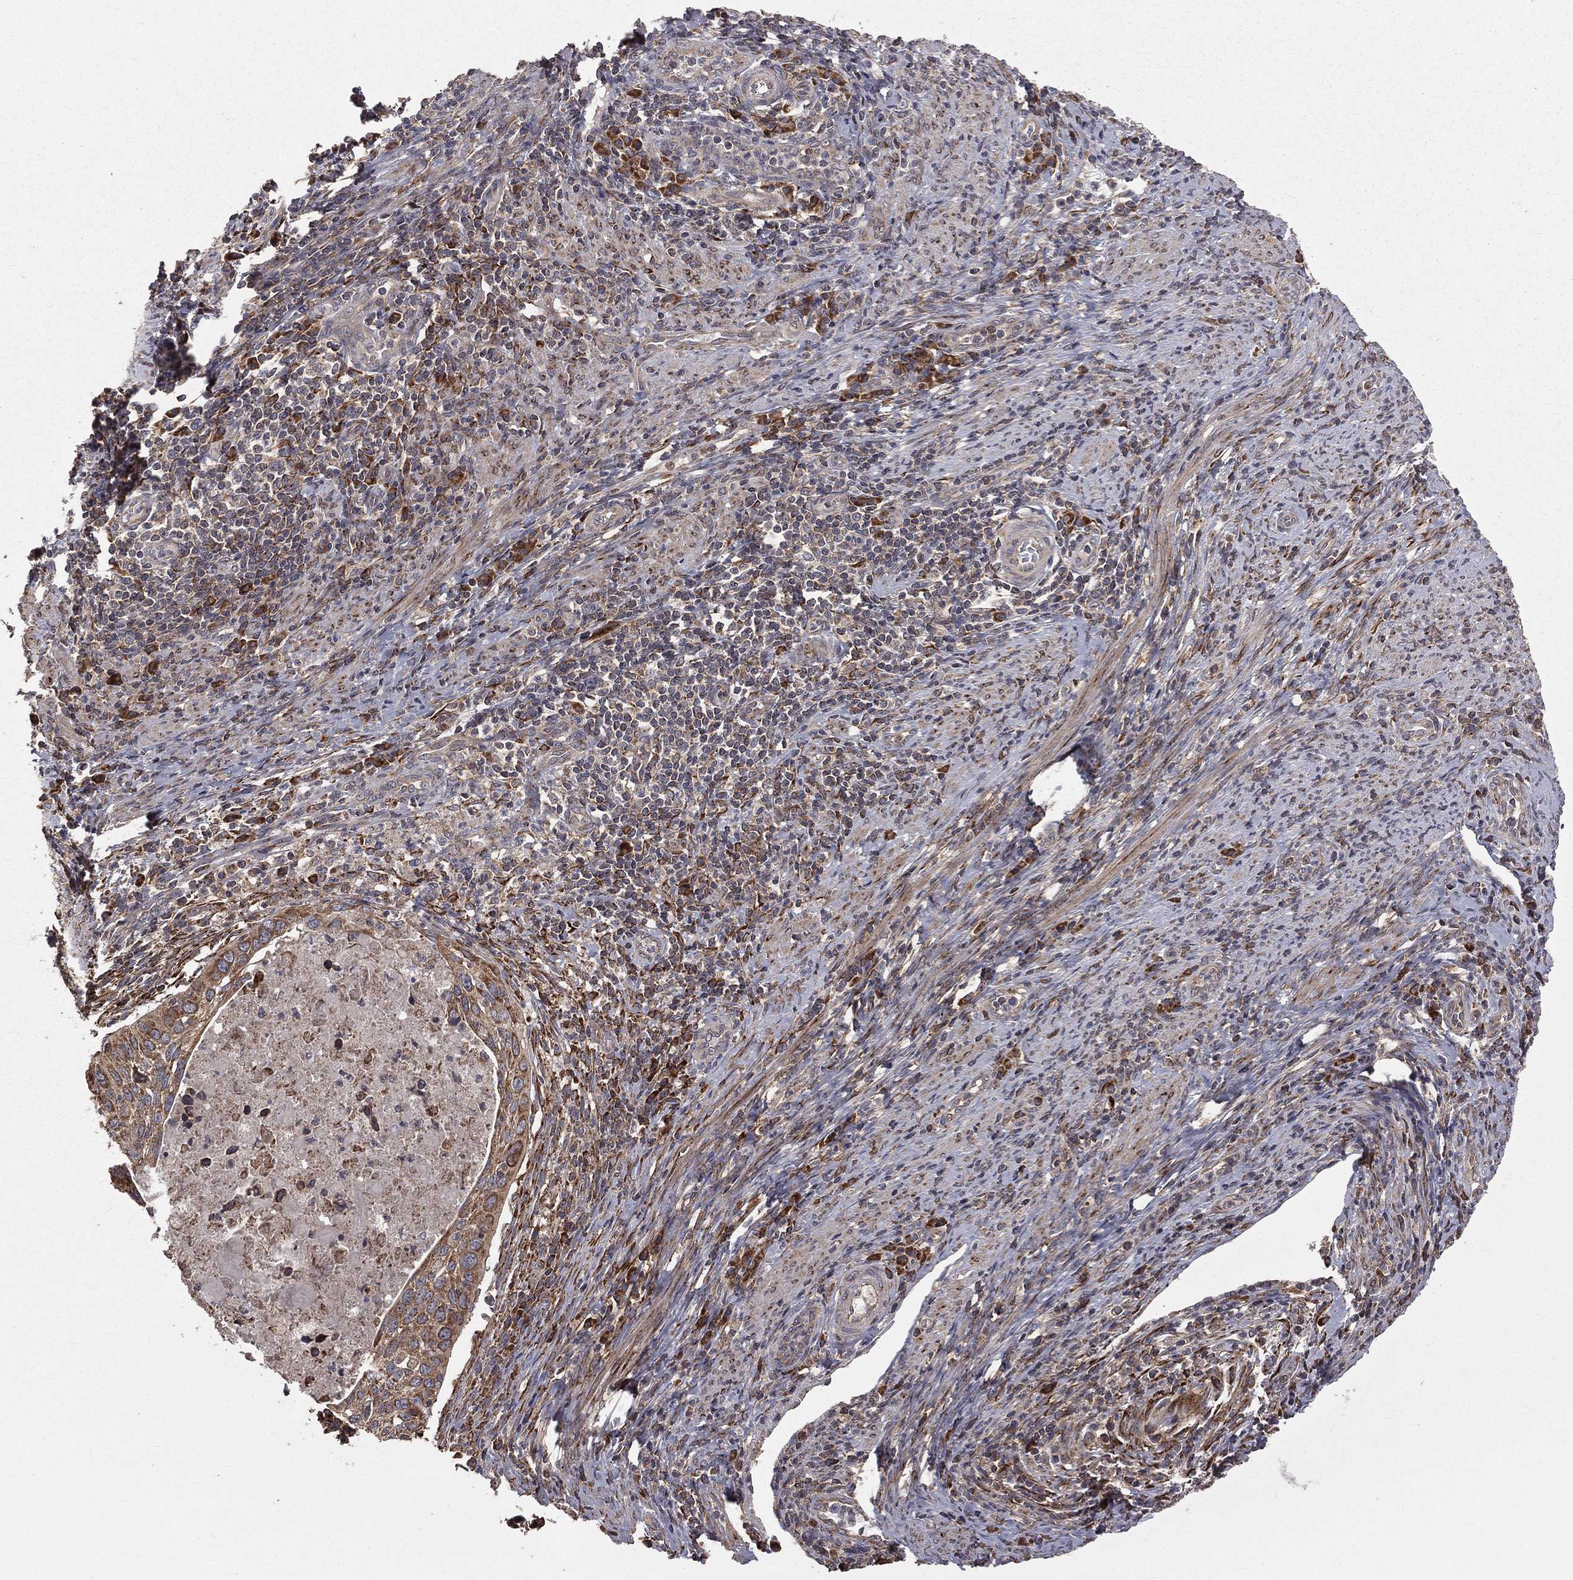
{"staining": {"intensity": "moderate", "quantity": ">75%", "location": "cytoplasmic/membranous"}, "tissue": "cervical cancer", "cell_type": "Tumor cells", "image_type": "cancer", "snomed": [{"axis": "morphology", "description": "Squamous cell carcinoma, NOS"}, {"axis": "topography", "description": "Cervix"}], "caption": "This is a histology image of IHC staining of cervical cancer (squamous cell carcinoma), which shows moderate expression in the cytoplasmic/membranous of tumor cells.", "gene": "OLFML1", "patient": {"sex": "female", "age": 26}}